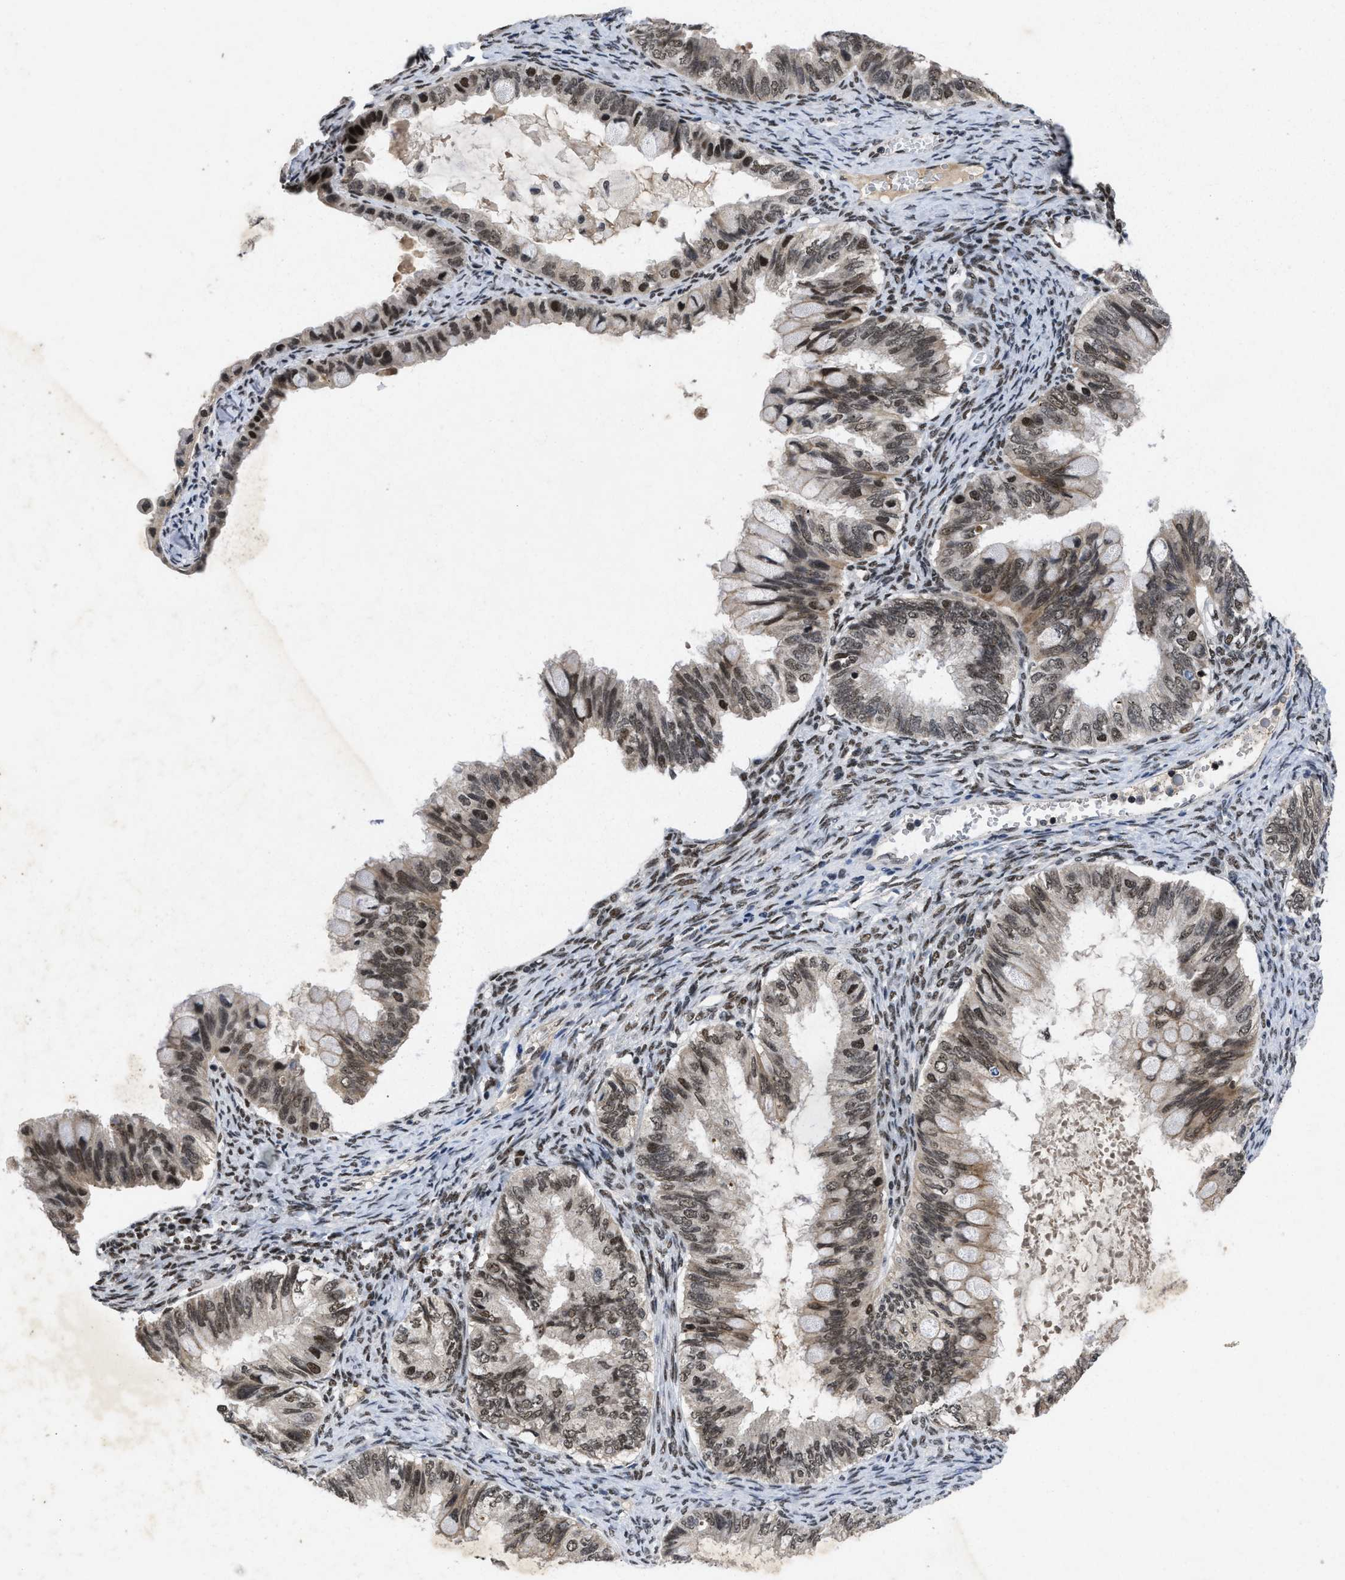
{"staining": {"intensity": "moderate", "quantity": ">75%", "location": "nuclear"}, "tissue": "ovarian cancer", "cell_type": "Tumor cells", "image_type": "cancer", "snomed": [{"axis": "morphology", "description": "Cystadenocarcinoma, mucinous, NOS"}, {"axis": "topography", "description": "Ovary"}], "caption": "This histopathology image shows IHC staining of human ovarian cancer, with medium moderate nuclear expression in about >75% of tumor cells.", "gene": "ZNF346", "patient": {"sex": "female", "age": 80}}